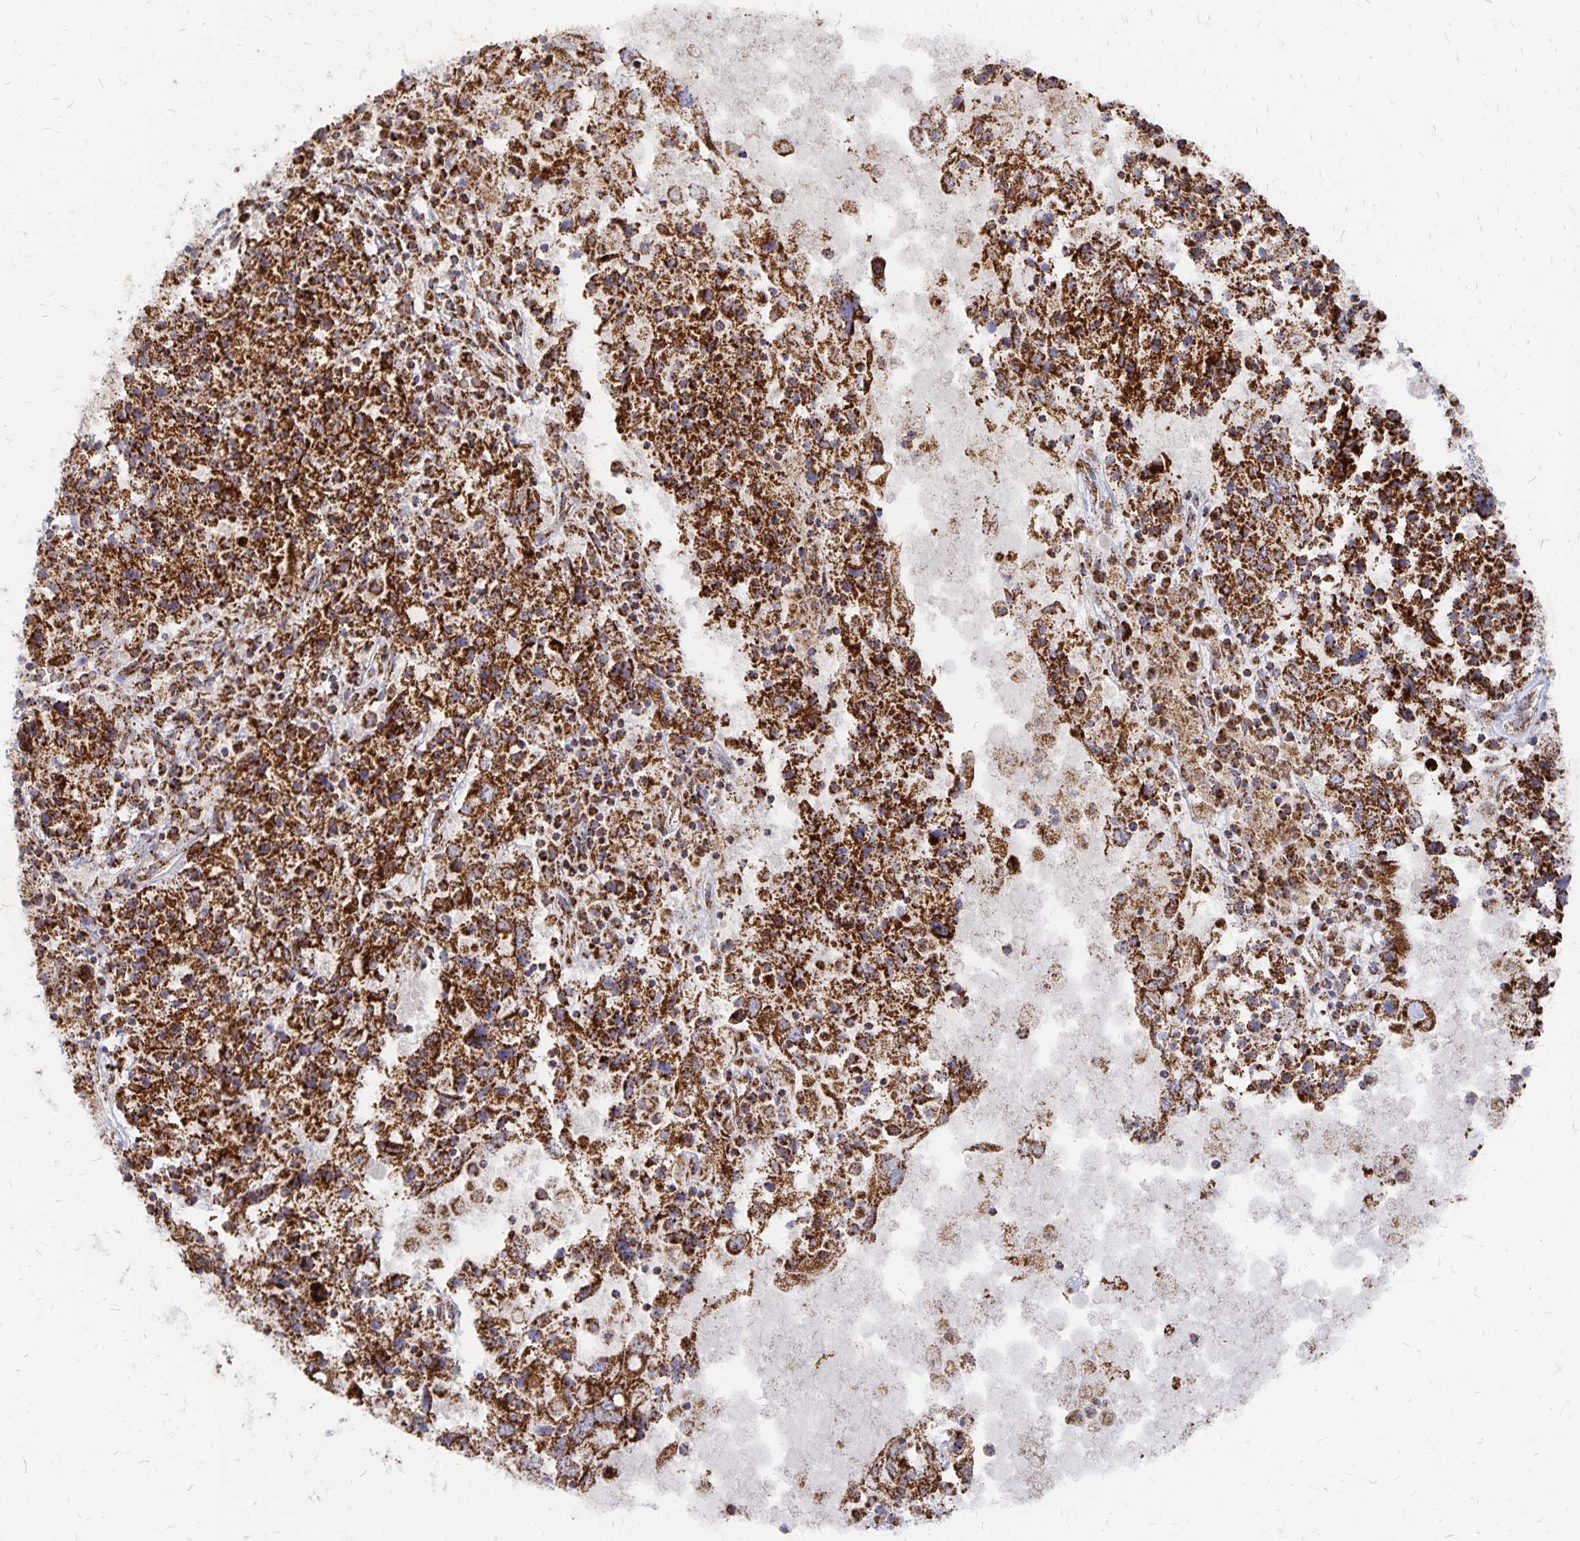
{"staining": {"intensity": "strong", "quantity": ">75%", "location": "cytoplasmic/membranous"}, "tissue": "ovarian cancer", "cell_type": "Tumor cells", "image_type": "cancer", "snomed": [{"axis": "morphology", "description": "Carcinoma, endometroid"}, {"axis": "topography", "description": "Ovary"}], "caption": "A brown stain labels strong cytoplasmic/membranous positivity of a protein in ovarian endometroid carcinoma tumor cells. (DAB IHC, brown staining for protein, blue staining for nuclei).", "gene": "STOML2", "patient": {"sex": "female", "age": 62}}